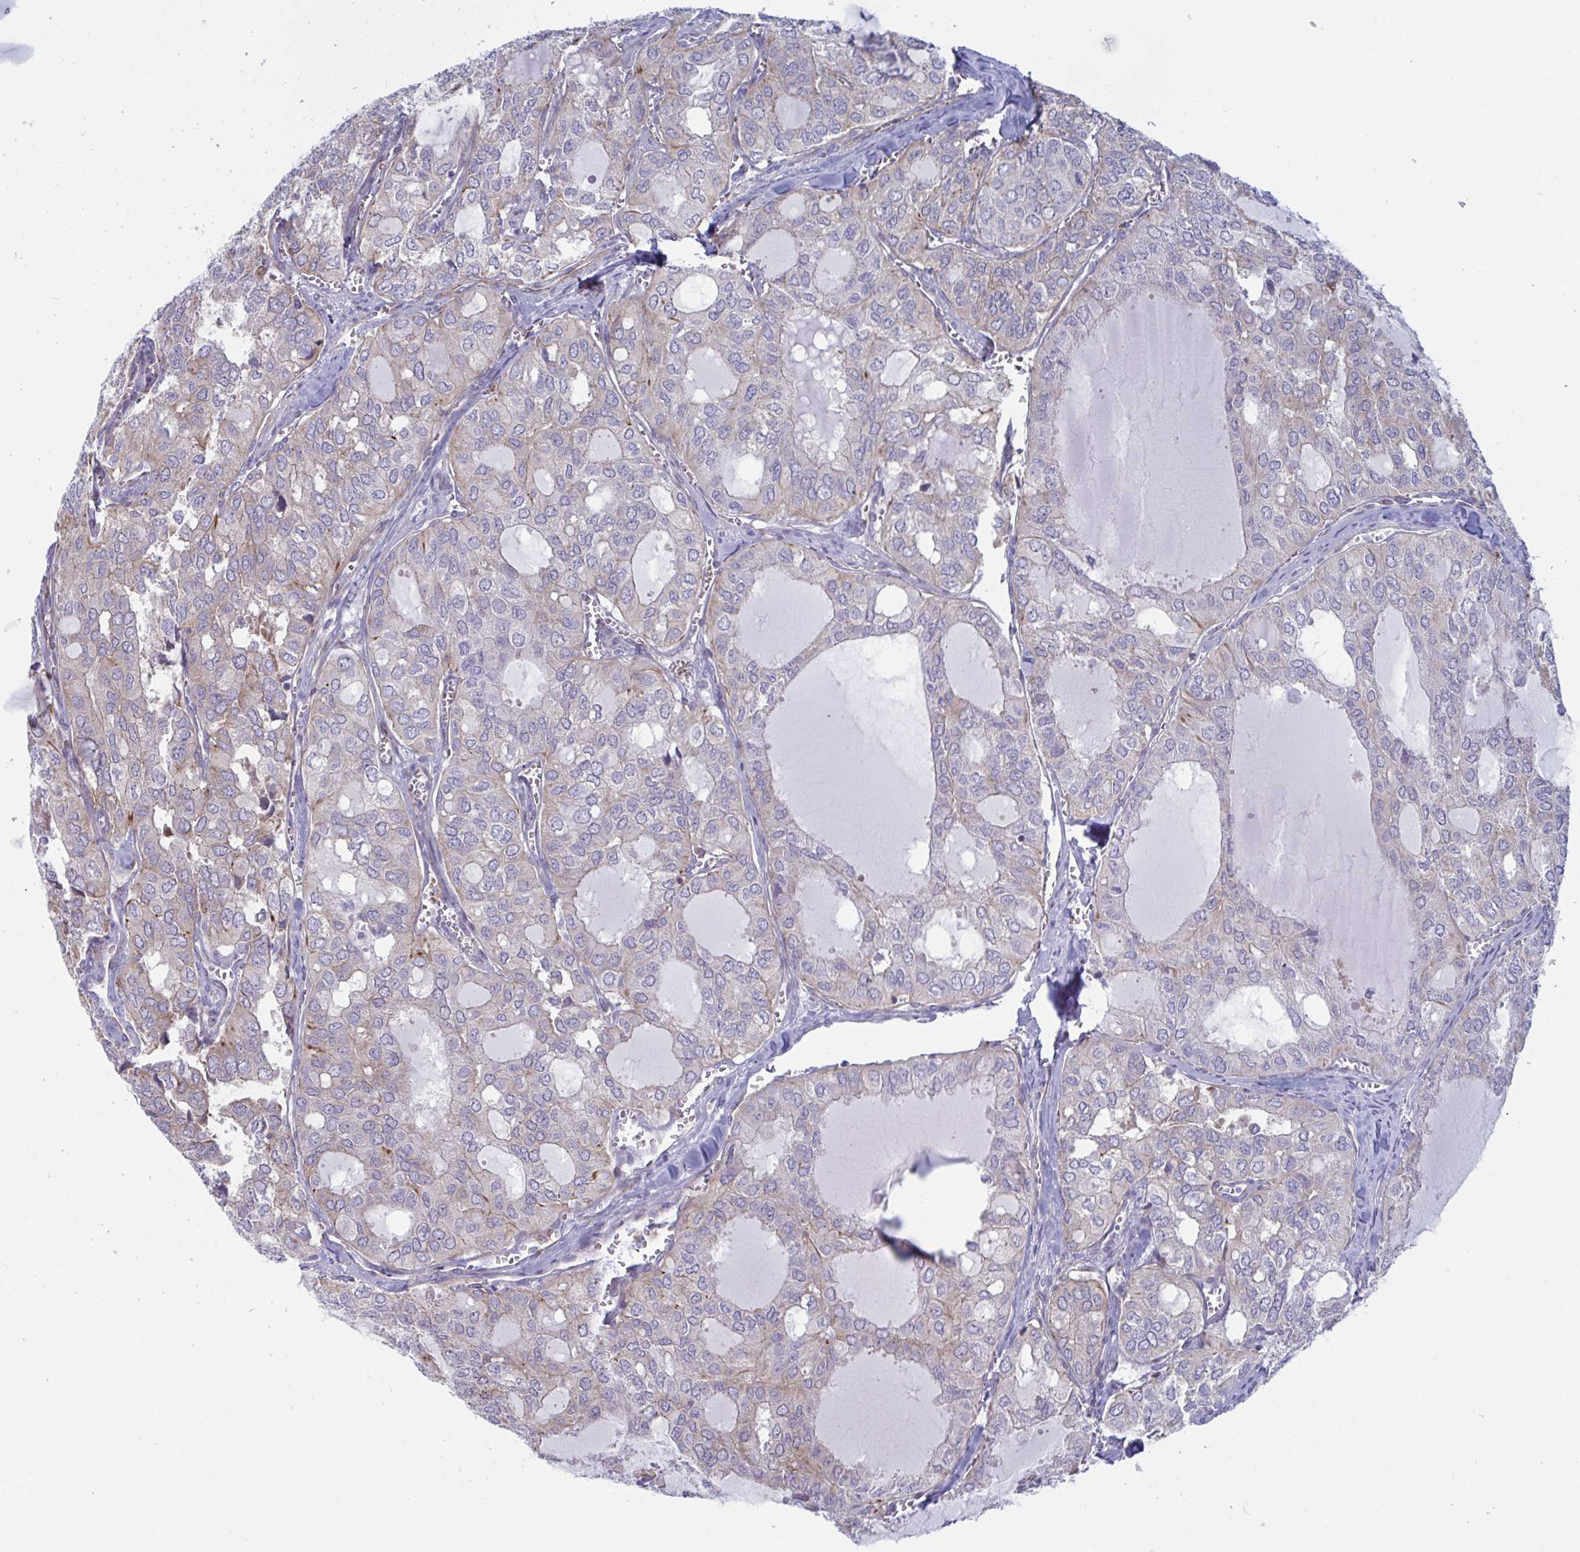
{"staining": {"intensity": "negative", "quantity": "none", "location": "none"}, "tissue": "thyroid cancer", "cell_type": "Tumor cells", "image_type": "cancer", "snomed": [{"axis": "morphology", "description": "Follicular adenoma carcinoma, NOS"}, {"axis": "topography", "description": "Thyroid gland"}], "caption": "High magnification brightfield microscopy of follicular adenoma carcinoma (thyroid) stained with DAB (brown) and counterstained with hematoxylin (blue): tumor cells show no significant staining.", "gene": "SLC9A6", "patient": {"sex": "male", "age": 75}}